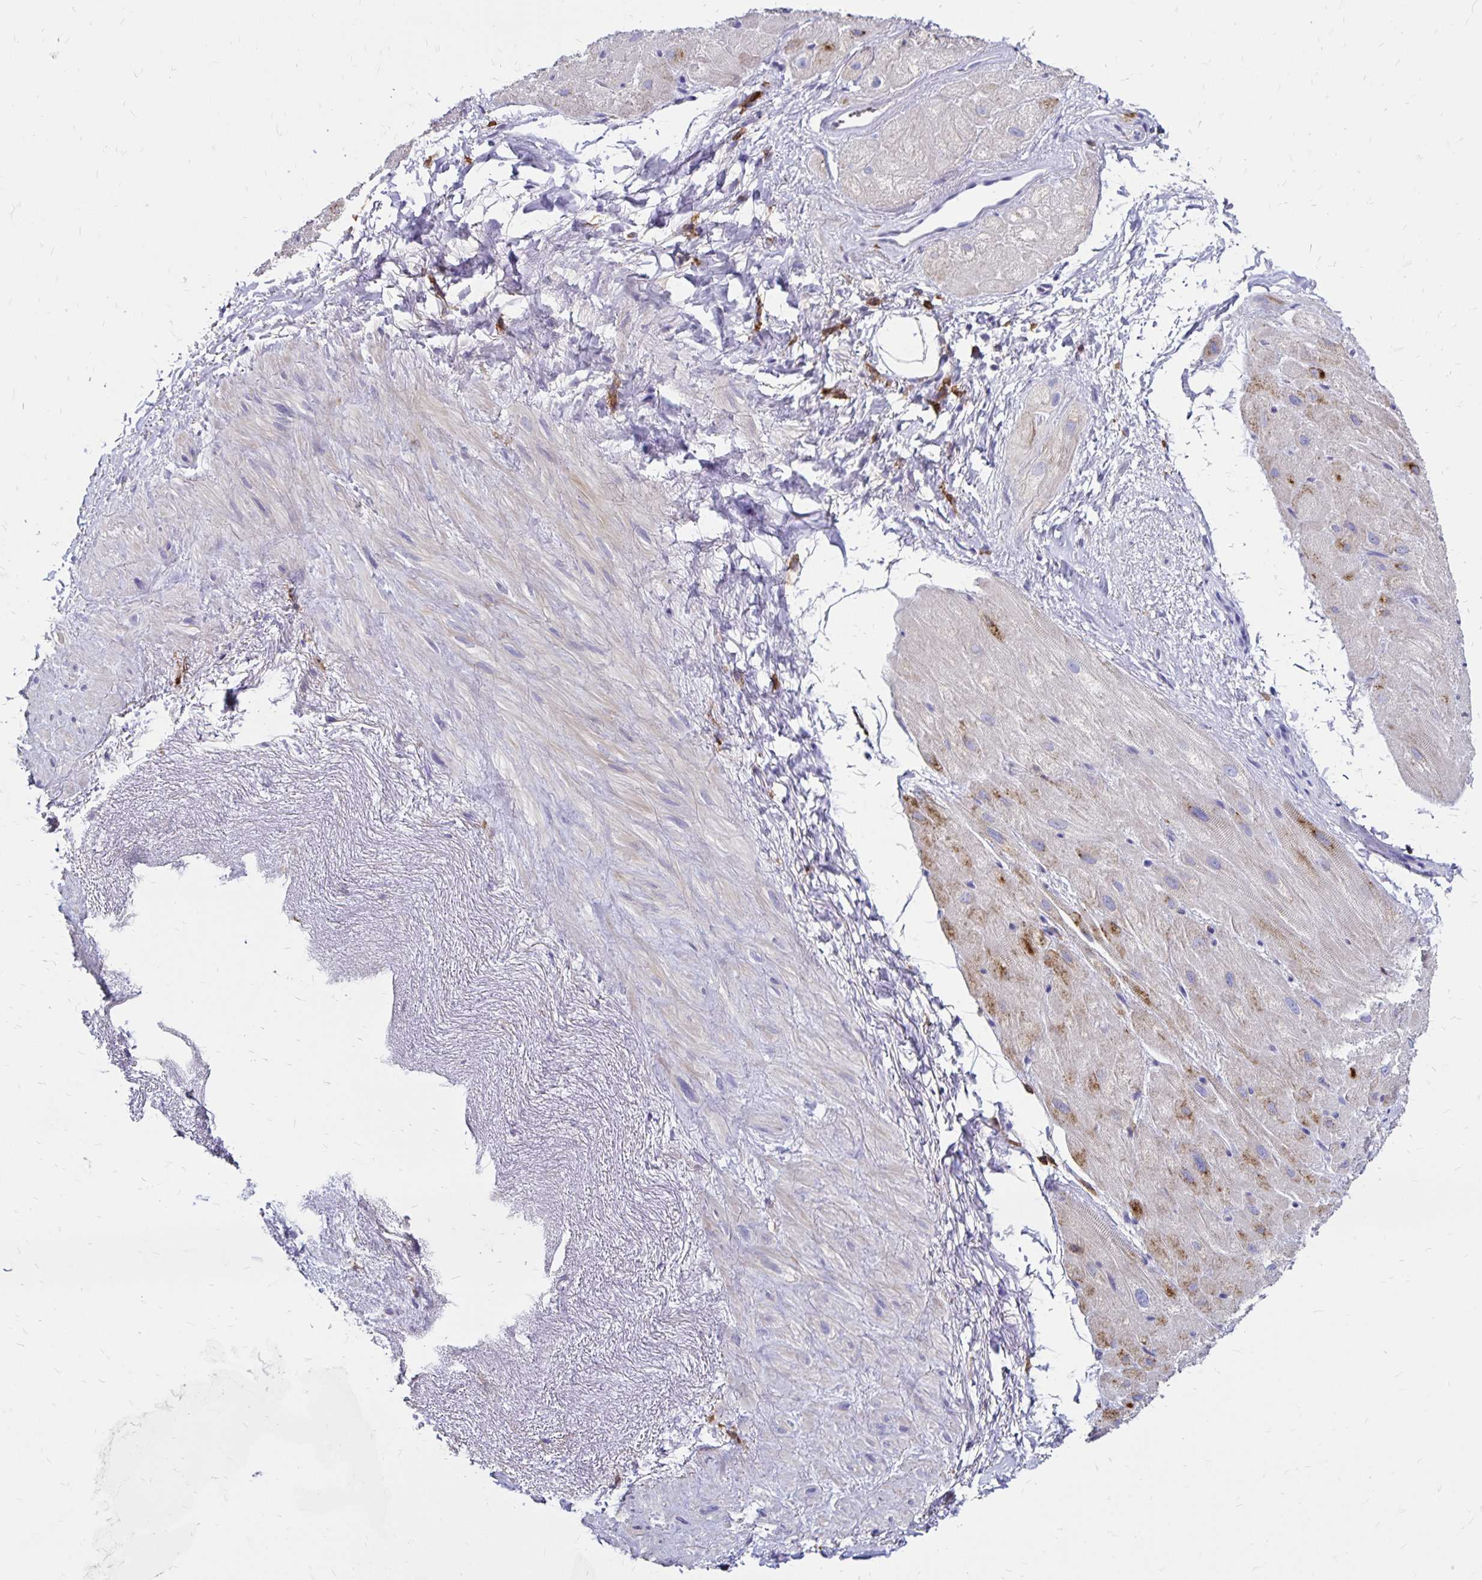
{"staining": {"intensity": "weak", "quantity": "25%-75%", "location": "cytoplasmic/membranous"}, "tissue": "heart muscle", "cell_type": "Cardiomyocytes", "image_type": "normal", "snomed": [{"axis": "morphology", "description": "Normal tissue, NOS"}, {"axis": "topography", "description": "Heart"}], "caption": "DAB immunohistochemical staining of benign heart muscle displays weak cytoplasmic/membranous protein positivity in about 25%-75% of cardiomyocytes. Immunohistochemistry (ihc) stains the protein of interest in brown and the nuclei are stained blue.", "gene": "TNS3", "patient": {"sex": "male", "age": 62}}